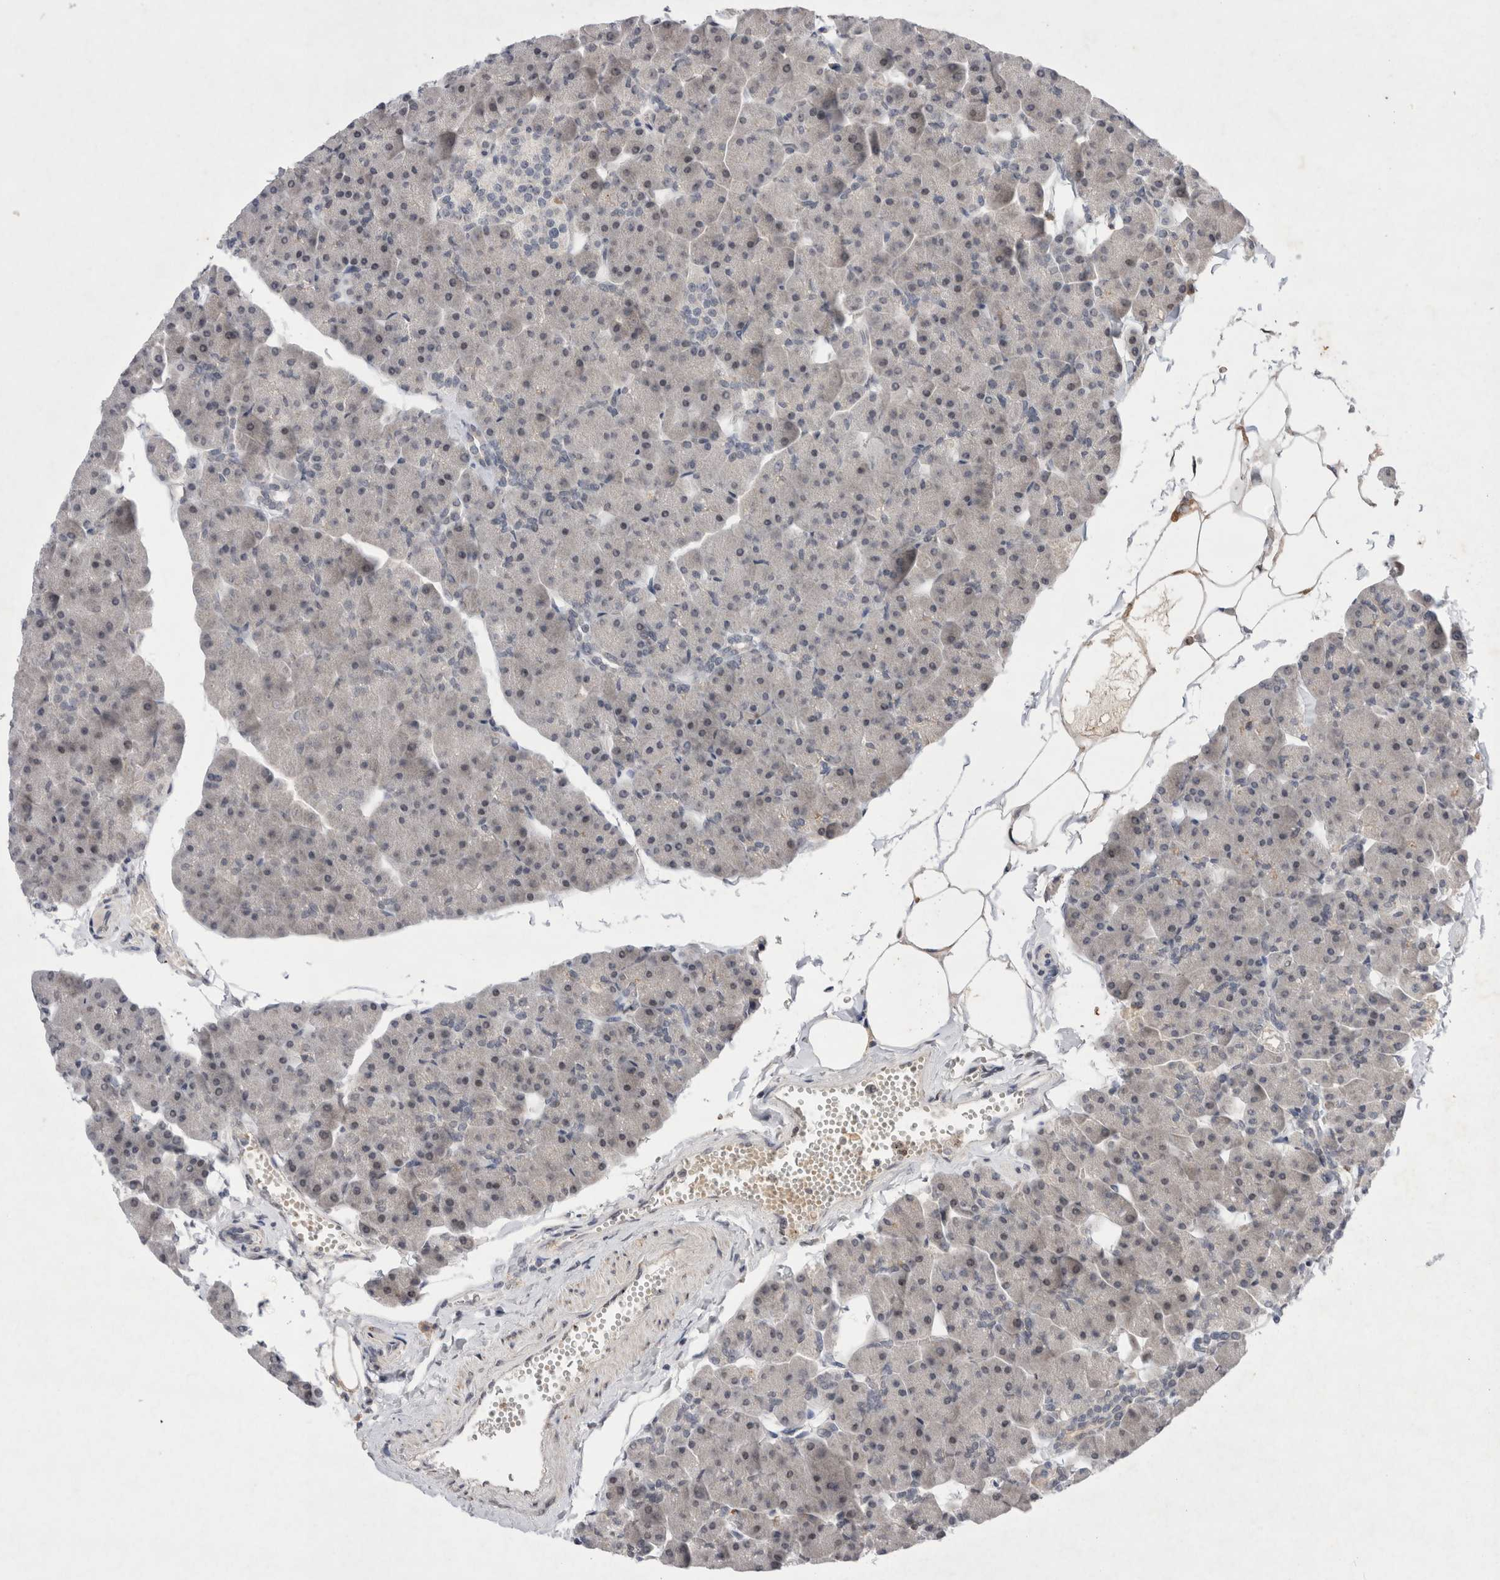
{"staining": {"intensity": "weak", "quantity": "<25%", "location": "cytoplasmic/membranous,nuclear"}, "tissue": "pancreas", "cell_type": "Exocrine glandular cells", "image_type": "normal", "snomed": [{"axis": "morphology", "description": "Normal tissue, NOS"}, {"axis": "topography", "description": "Pancreas"}], "caption": "The micrograph shows no significant expression in exocrine glandular cells of pancreas.", "gene": "STK11", "patient": {"sex": "male", "age": 35}}